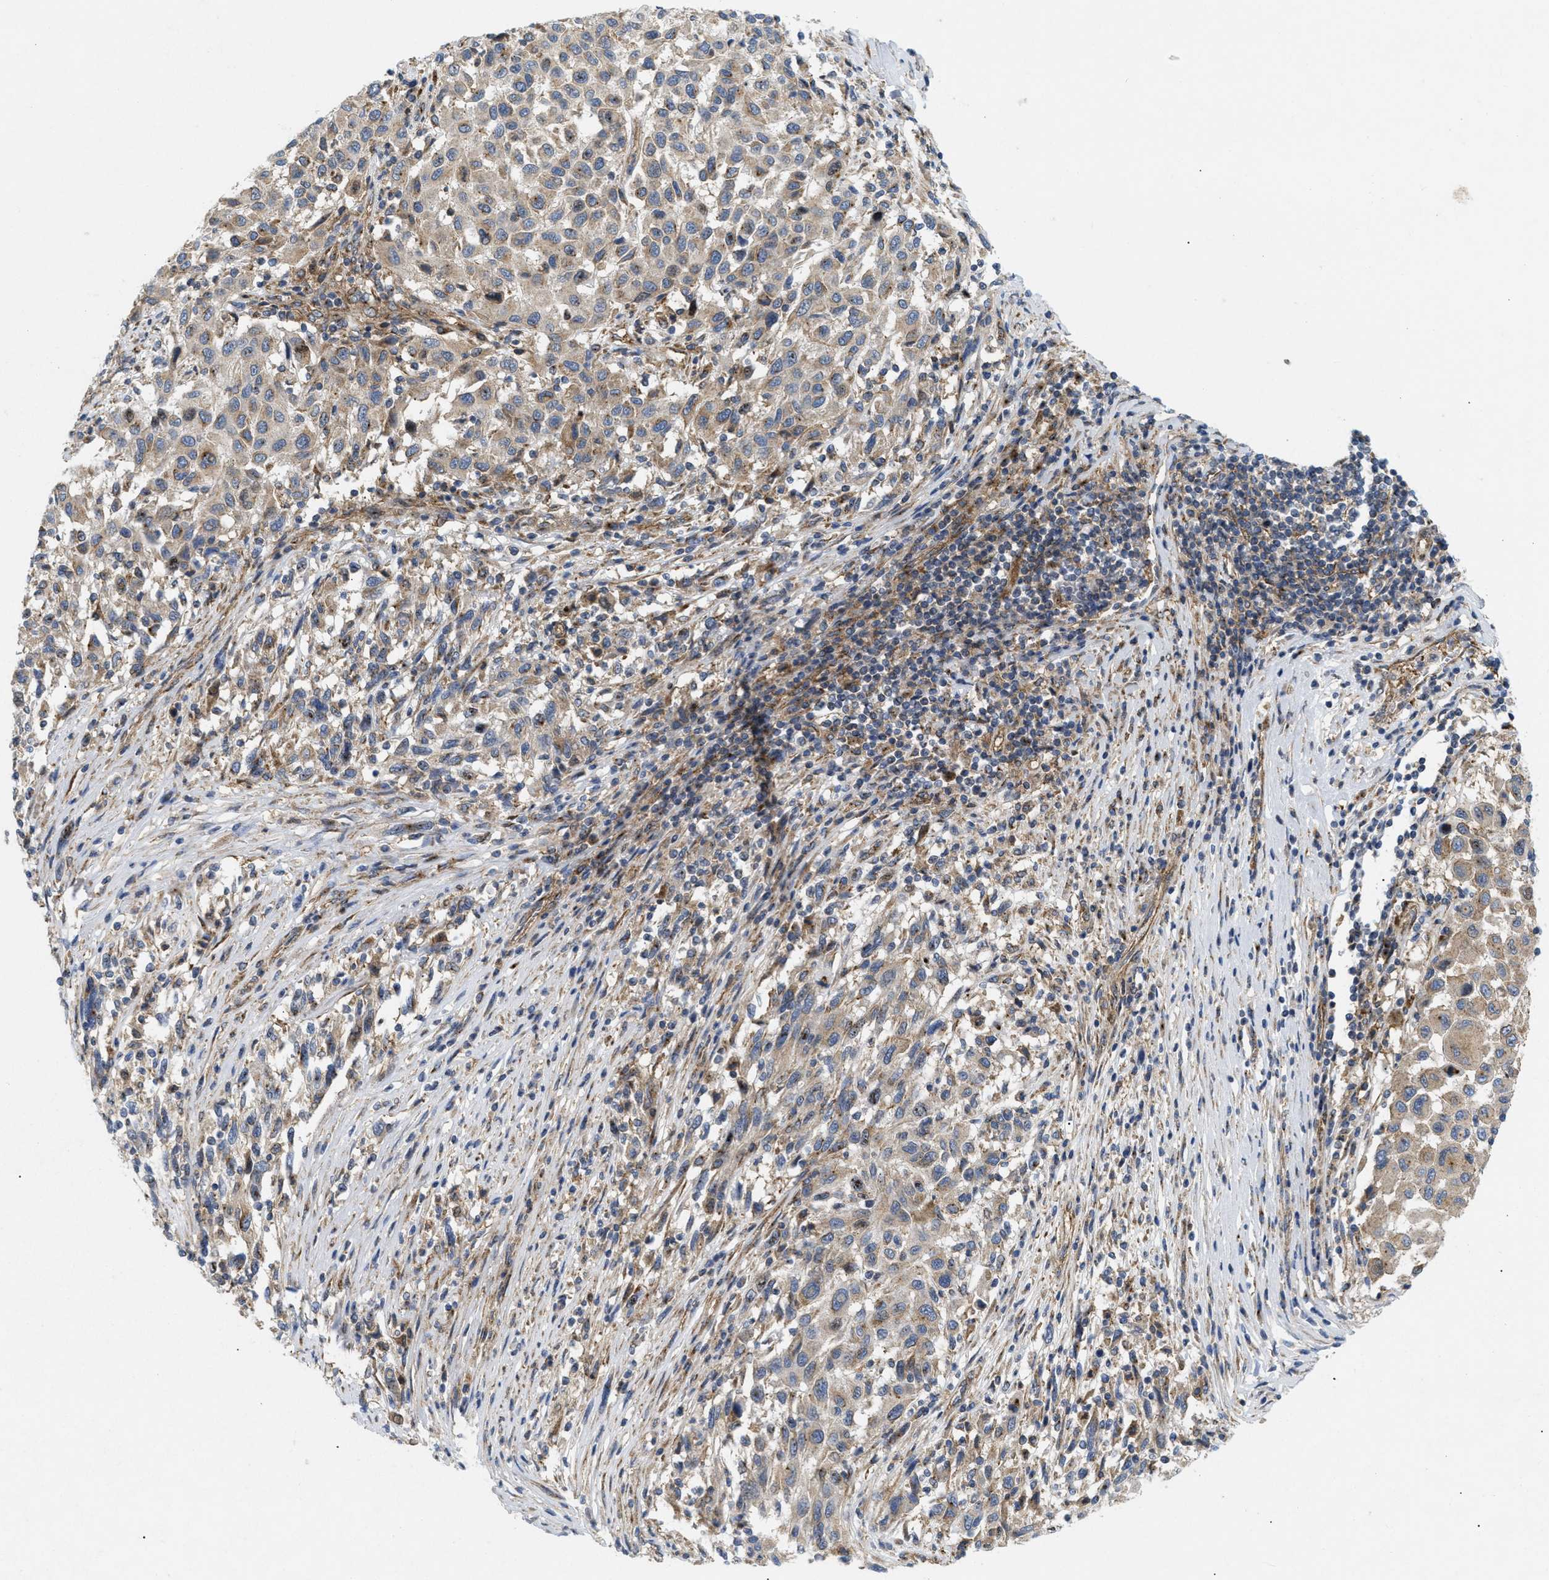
{"staining": {"intensity": "weak", "quantity": ">75%", "location": "cytoplasmic/membranous"}, "tissue": "melanoma", "cell_type": "Tumor cells", "image_type": "cancer", "snomed": [{"axis": "morphology", "description": "Malignant melanoma, Metastatic site"}, {"axis": "topography", "description": "Lymph node"}], "caption": "Human malignant melanoma (metastatic site) stained with a brown dye exhibits weak cytoplasmic/membranous positive expression in about >75% of tumor cells.", "gene": "DCTN4", "patient": {"sex": "male", "age": 61}}